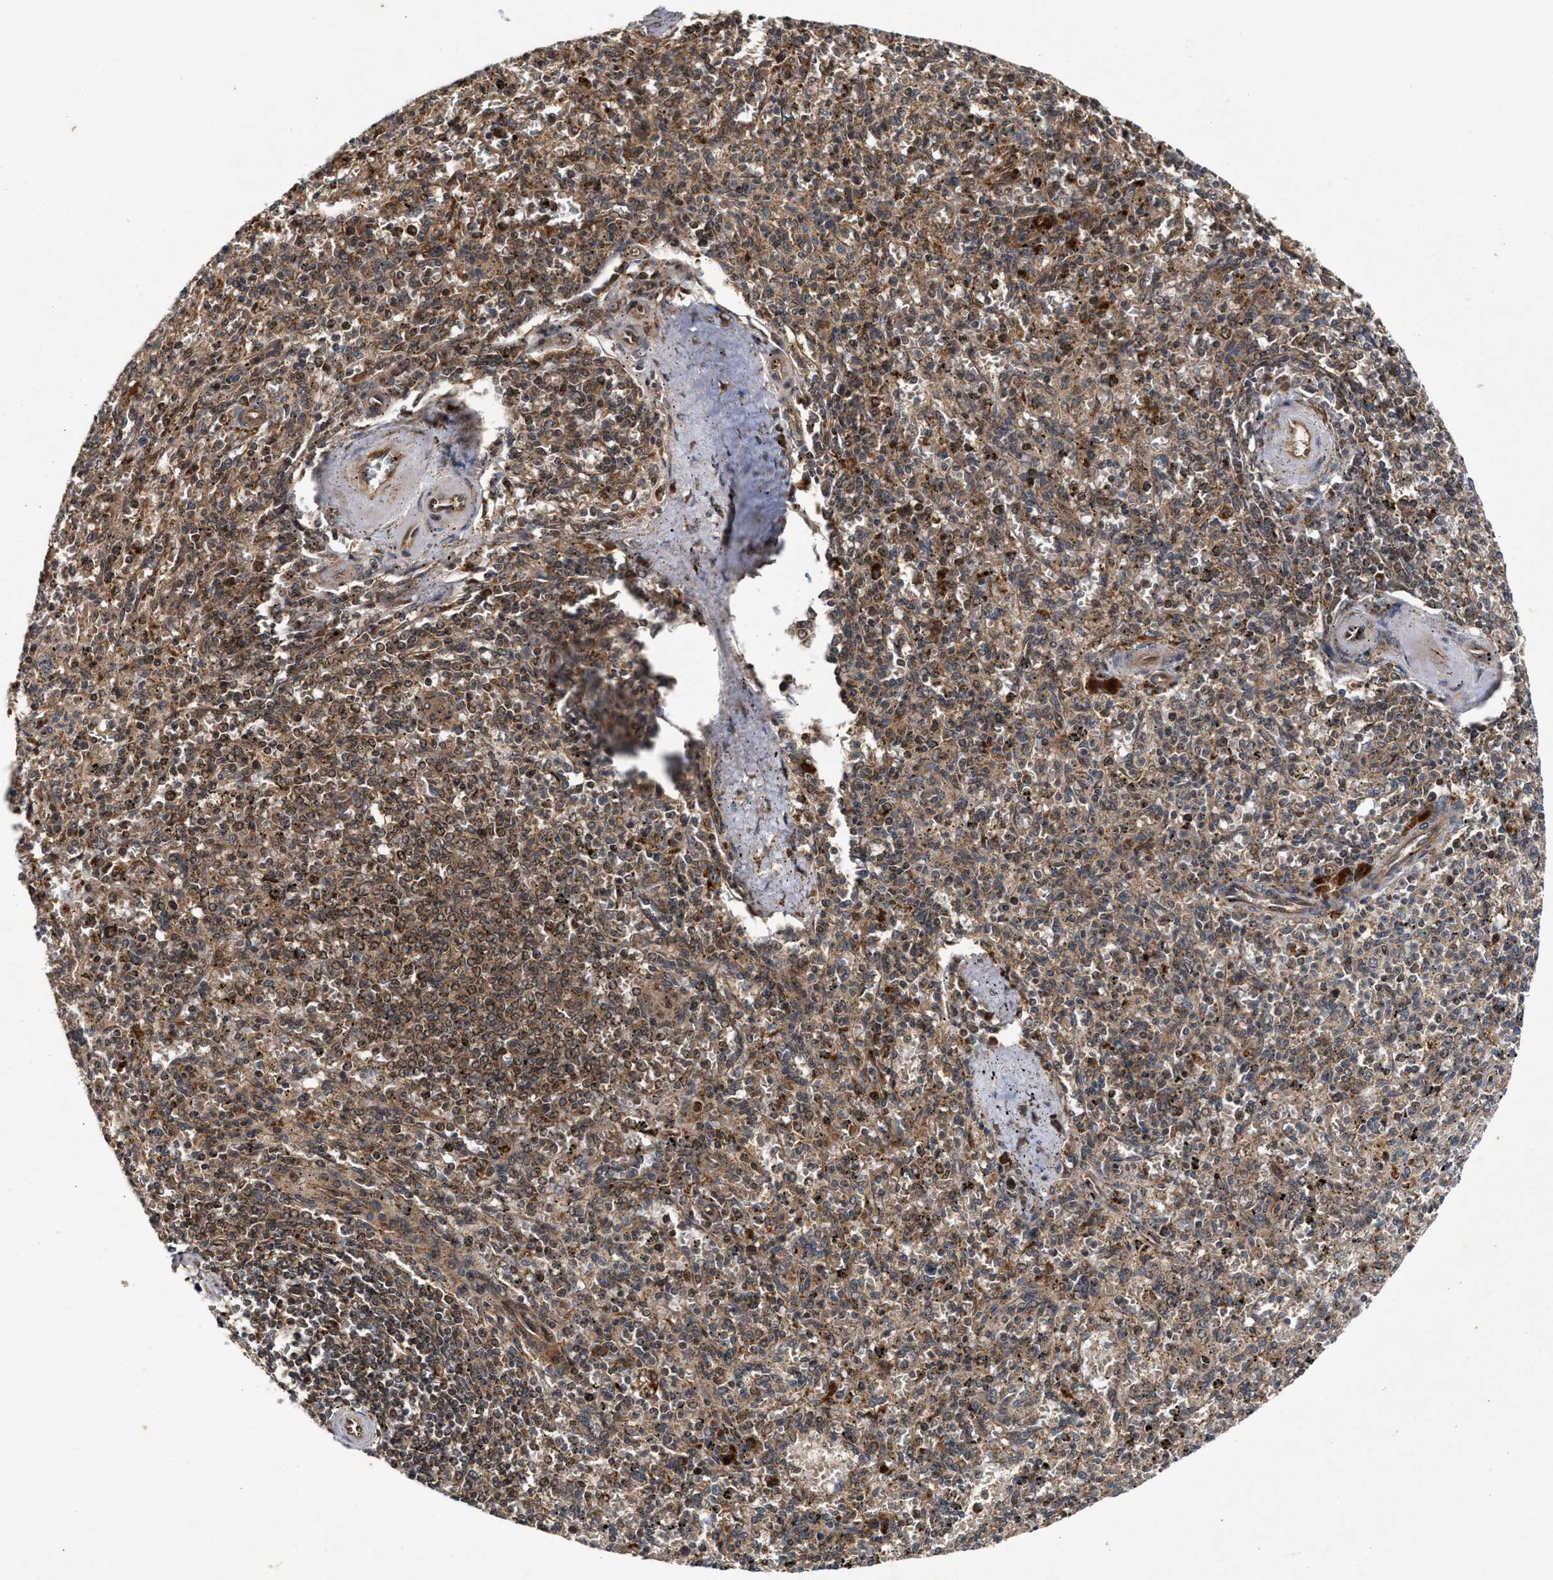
{"staining": {"intensity": "moderate", "quantity": ">75%", "location": "cytoplasmic/membranous"}, "tissue": "spleen", "cell_type": "Cells in red pulp", "image_type": "normal", "snomed": [{"axis": "morphology", "description": "Normal tissue, NOS"}, {"axis": "topography", "description": "Spleen"}], "caption": "Moderate cytoplasmic/membranous expression is present in about >75% of cells in red pulp in benign spleen.", "gene": "CFLAR", "patient": {"sex": "male", "age": 72}}